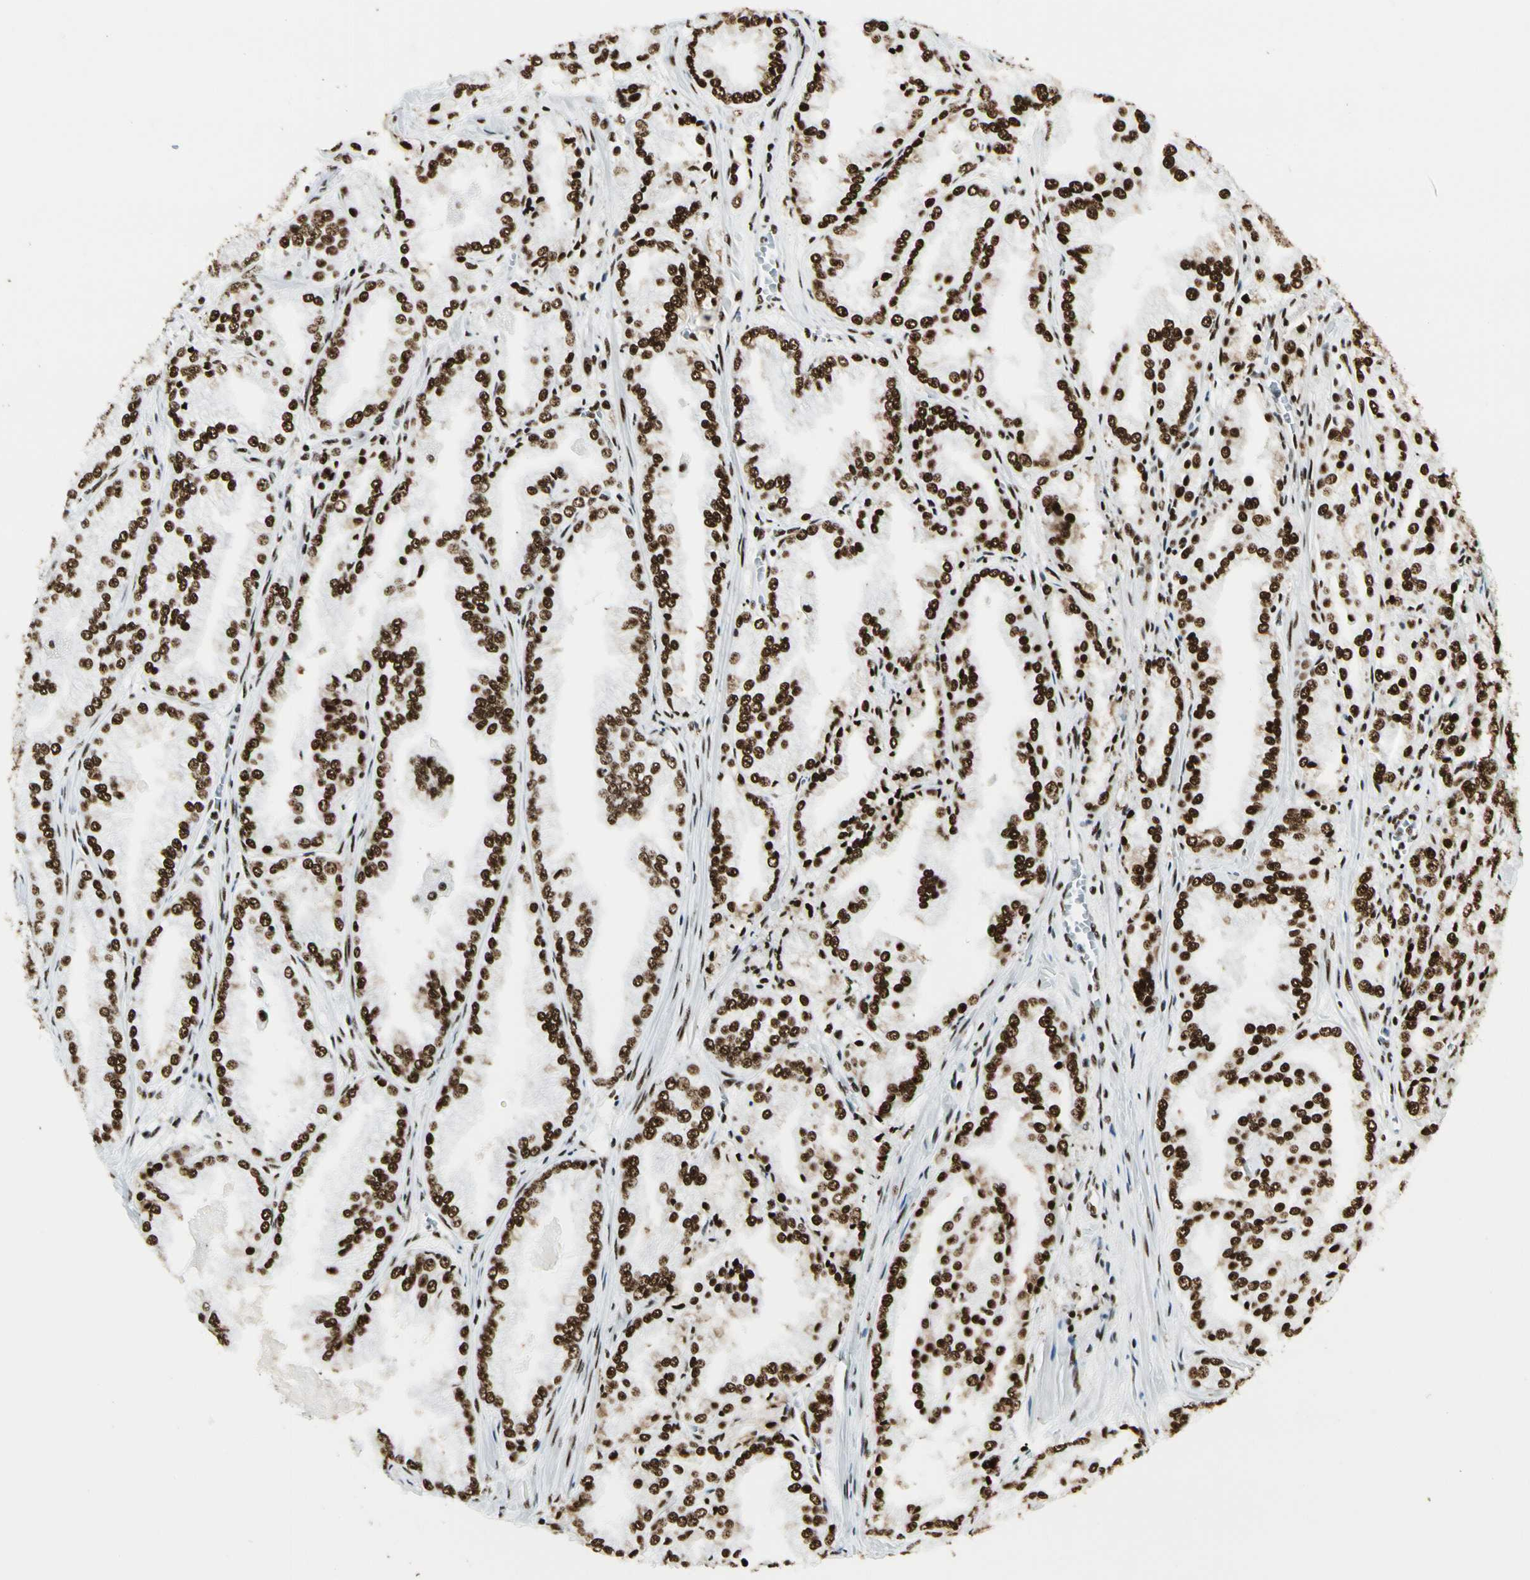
{"staining": {"intensity": "strong", "quantity": ">75%", "location": "nuclear"}, "tissue": "prostate cancer", "cell_type": "Tumor cells", "image_type": "cancer", "snomed": [{"axis": "morphology", "description": "Adenocarcinoma, High grade"}, {"axis": "topography", "description": "Prostate"}], "caption": "Tumor cells reveal high levels of strong nuclear staining in approximately >75% of cells in human prostate adenocarcinoma (high-grade).", "gene": "CCAR1", "patient": {"sex": "male", "age": 61}}